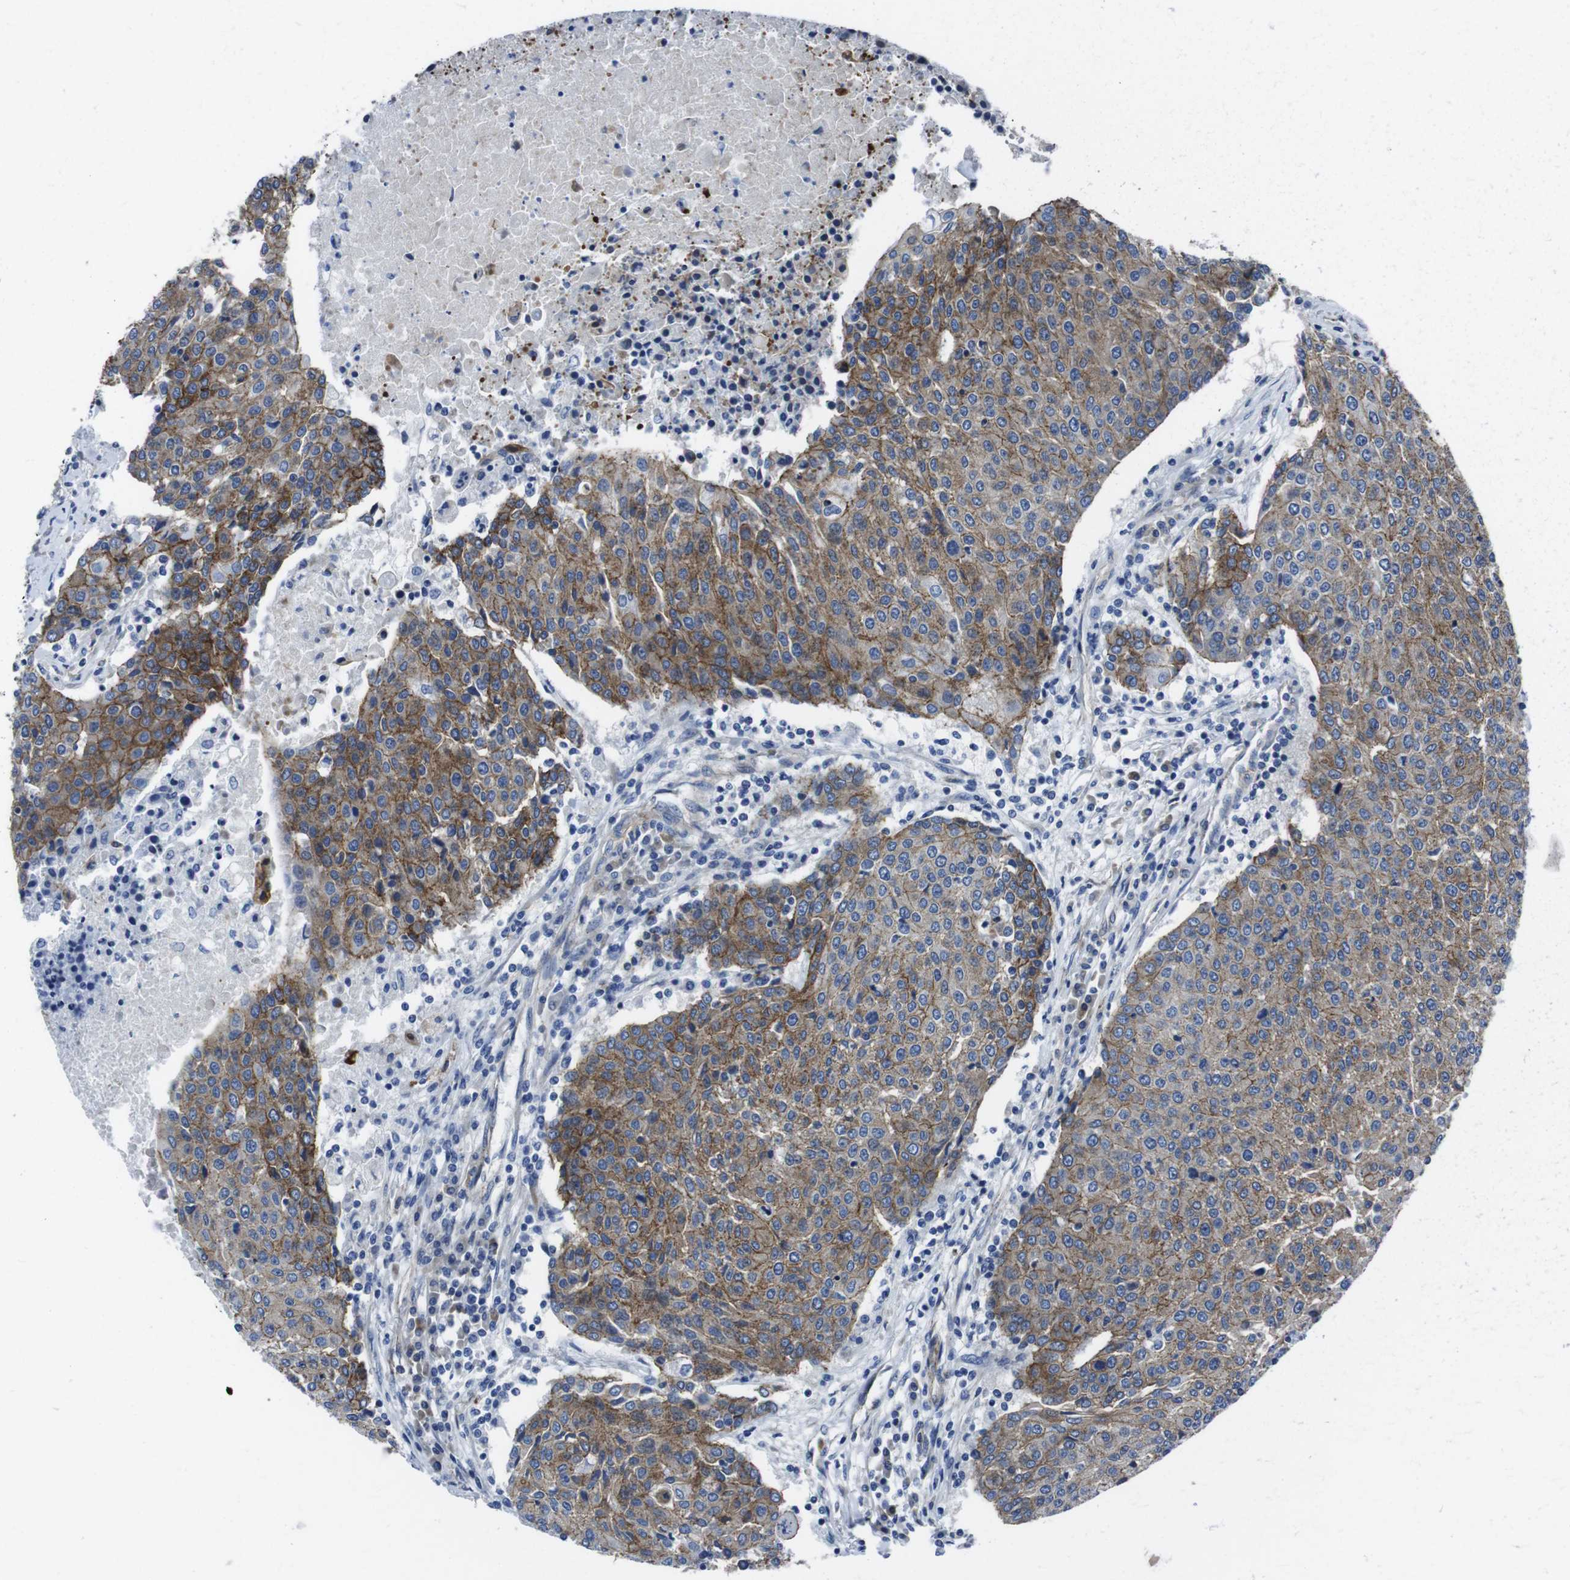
{"staining": {"intensity": "moderate", "quantity": ">75%", "location": "cytoplasmic/membranous"}, "tissue": "urothelial cancer", "cell_type": "Tumor cells", "image_type": "cancer", "snomed": [{"axis": "morphology", "description": "Urothelial carcinoma, High grade"}, {"axis": "topography", "description": "Urinary bladder"}], "caption": "The histopathology image reveals a brown stain indicating the presence of a protein in the cytoplasmic/membranous of tumor cells in urothelial cancer. (DAB (3,3'-diaminobenzidine) = brown stain, brightfield microscopy at high magnification).", "gene": "NUMB", "patient": {"sex": "female", "age": 85}}